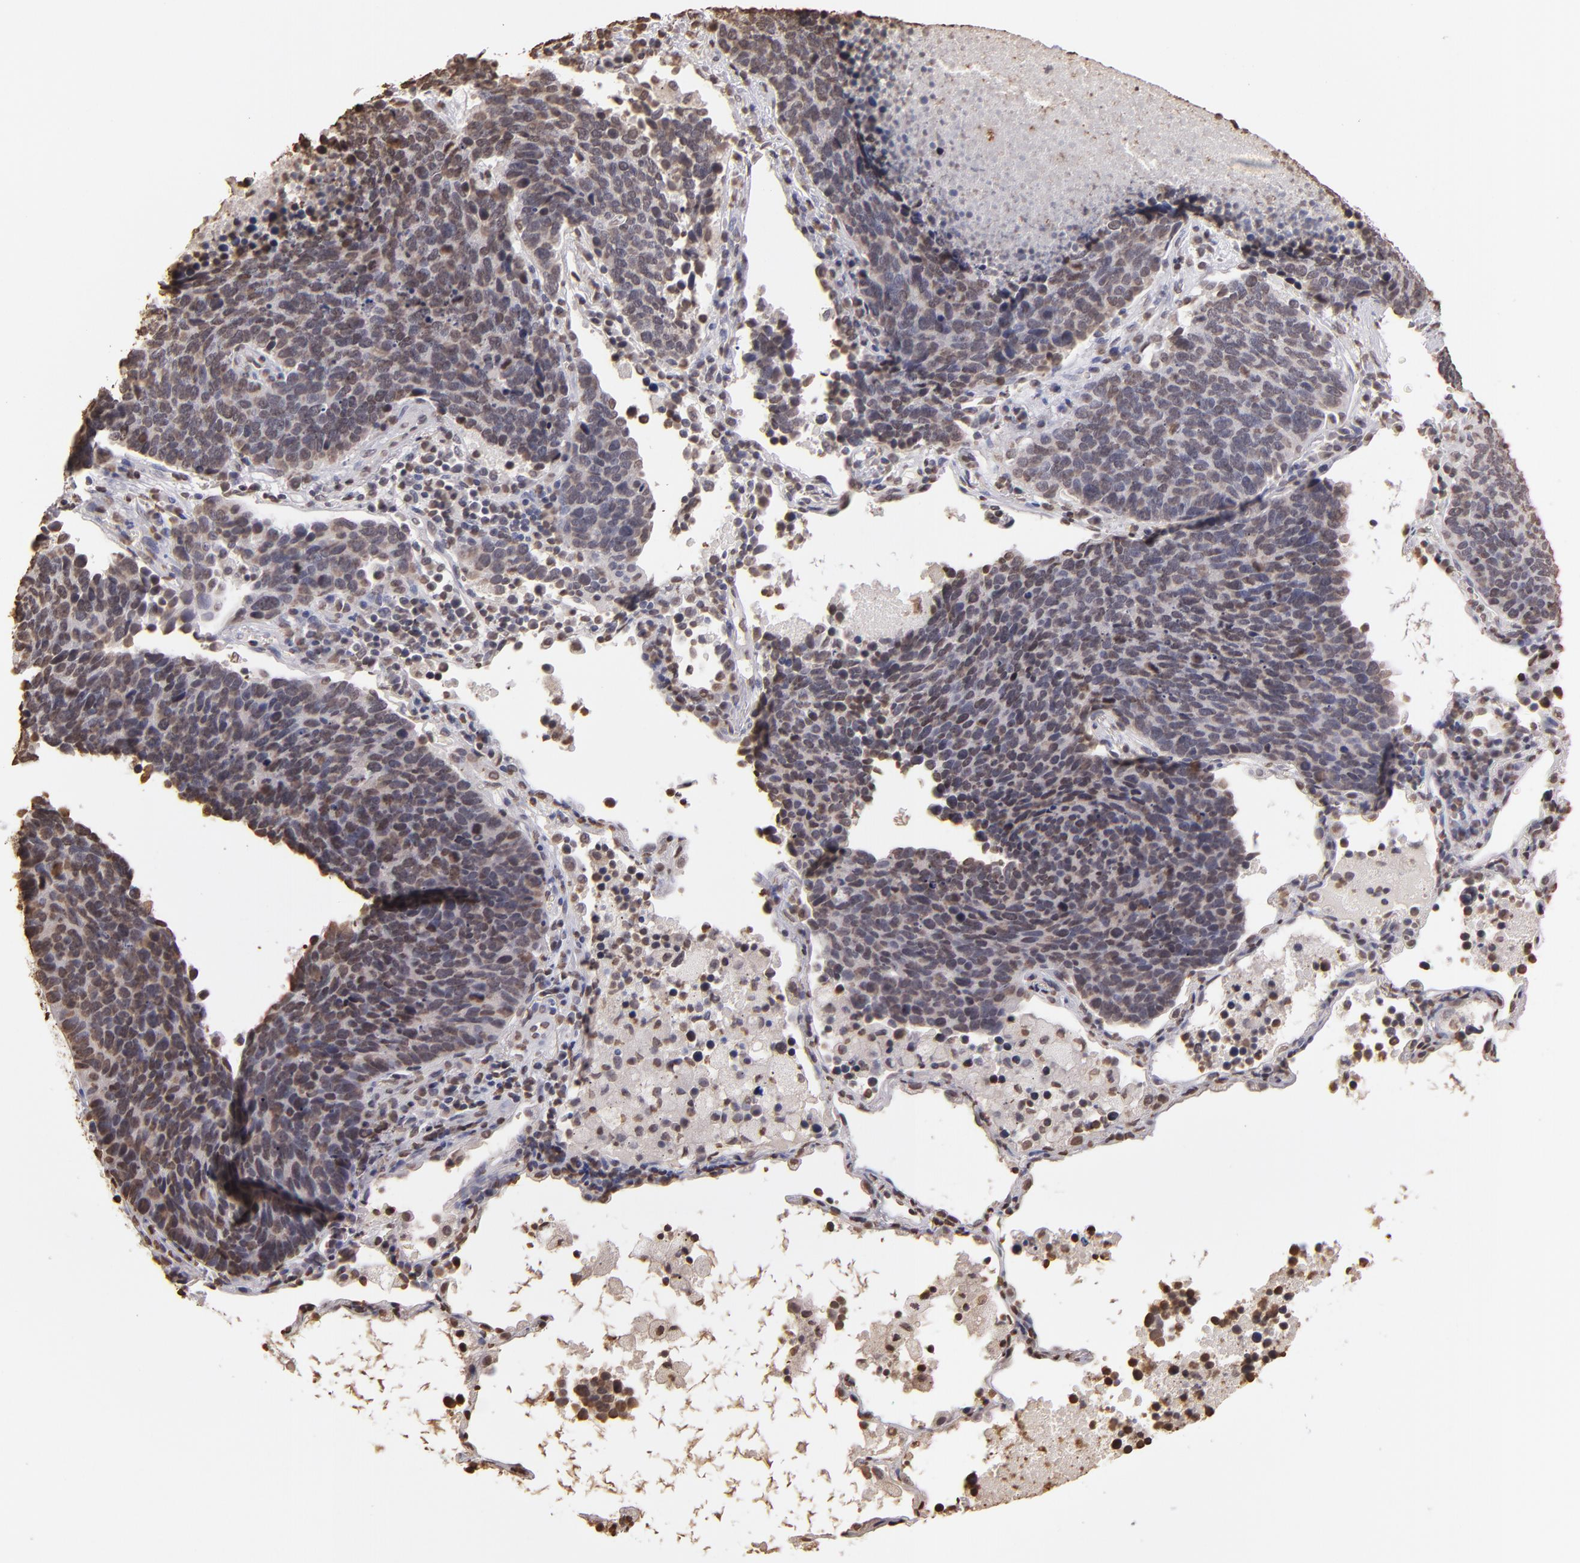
{"staining": {"intensity": "weak", "quantity": "25%-75%", "location": "nuclear"}, "tissue": "lung cancer", "cell_type": "Tumor cells", "image_type": "cancer", "snomed": [{"axis": "morphology", "description": "Neoplasm, malignant, NOS"}, {"axis": "topography", "description": "Lung"}], "caption": "Protein staining shows weak nuclear positivity in approximately 25%-75% of tumor cells in lung cancer.", "gene": "LBX1", "patient": {"sex": "female", "age": 75}}